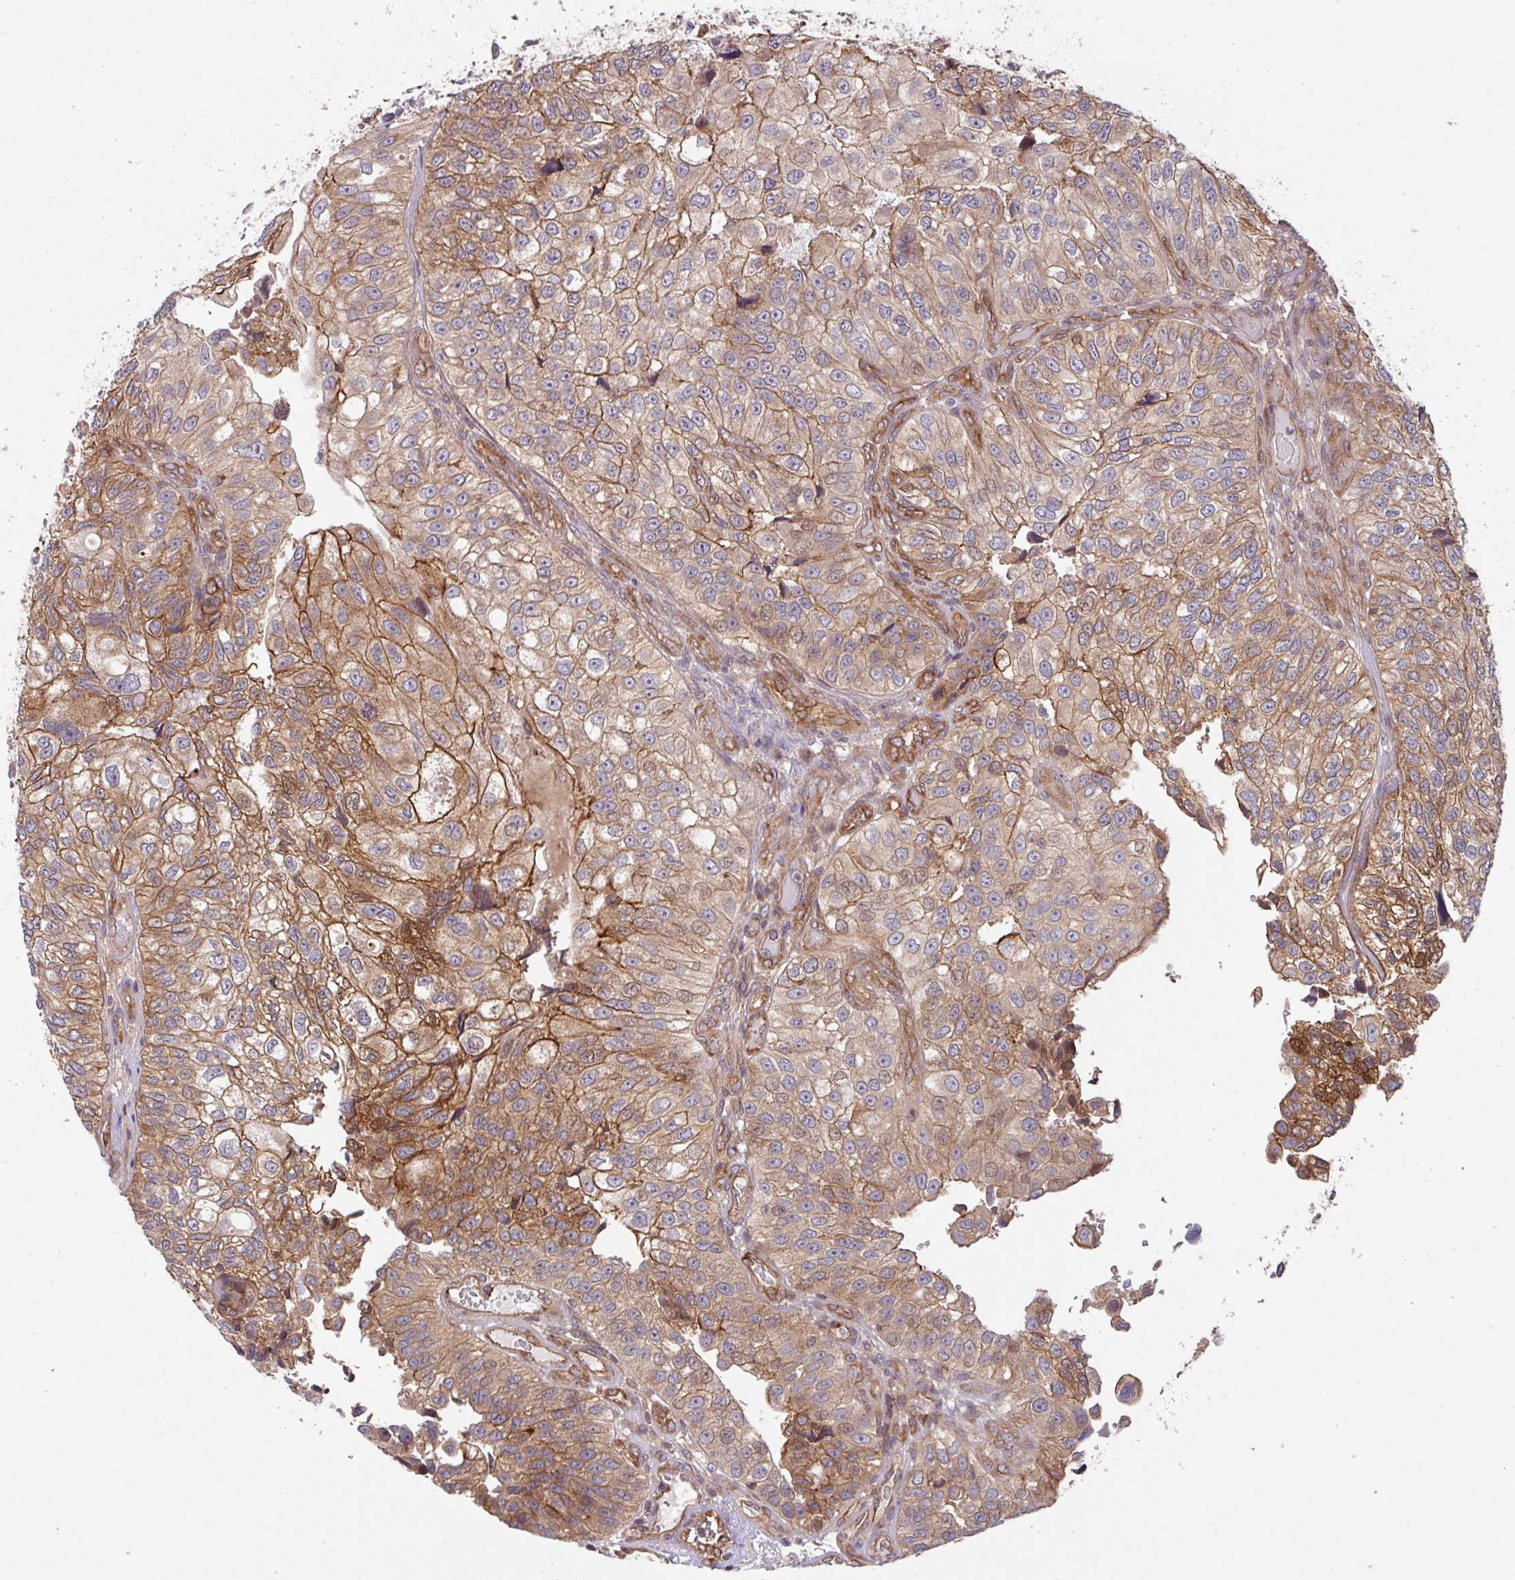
{"staining": {"intensity": "moderate", "quantity": ">75%", "location": "cytoplasmic/membranous"}, "tissue": "urothelial cancer", "cell_type": "Tumor cells", "image_type": "cancer", "snomed": [{"axis": "morphology", "description": "Urothelial carcinoma, NOS"}, {"axis": "topography", "description": "Urinary bladder"}], "caption": "The photomicrograph exhibits immunohistochemical staining of transitional cell carcinoma. There is moderate cytoplasmic/membranous expression is appreciated in about >75% of tumor cells.", "gene": "CYFIP2", "patient": {"sex": "male", "age": 87}}